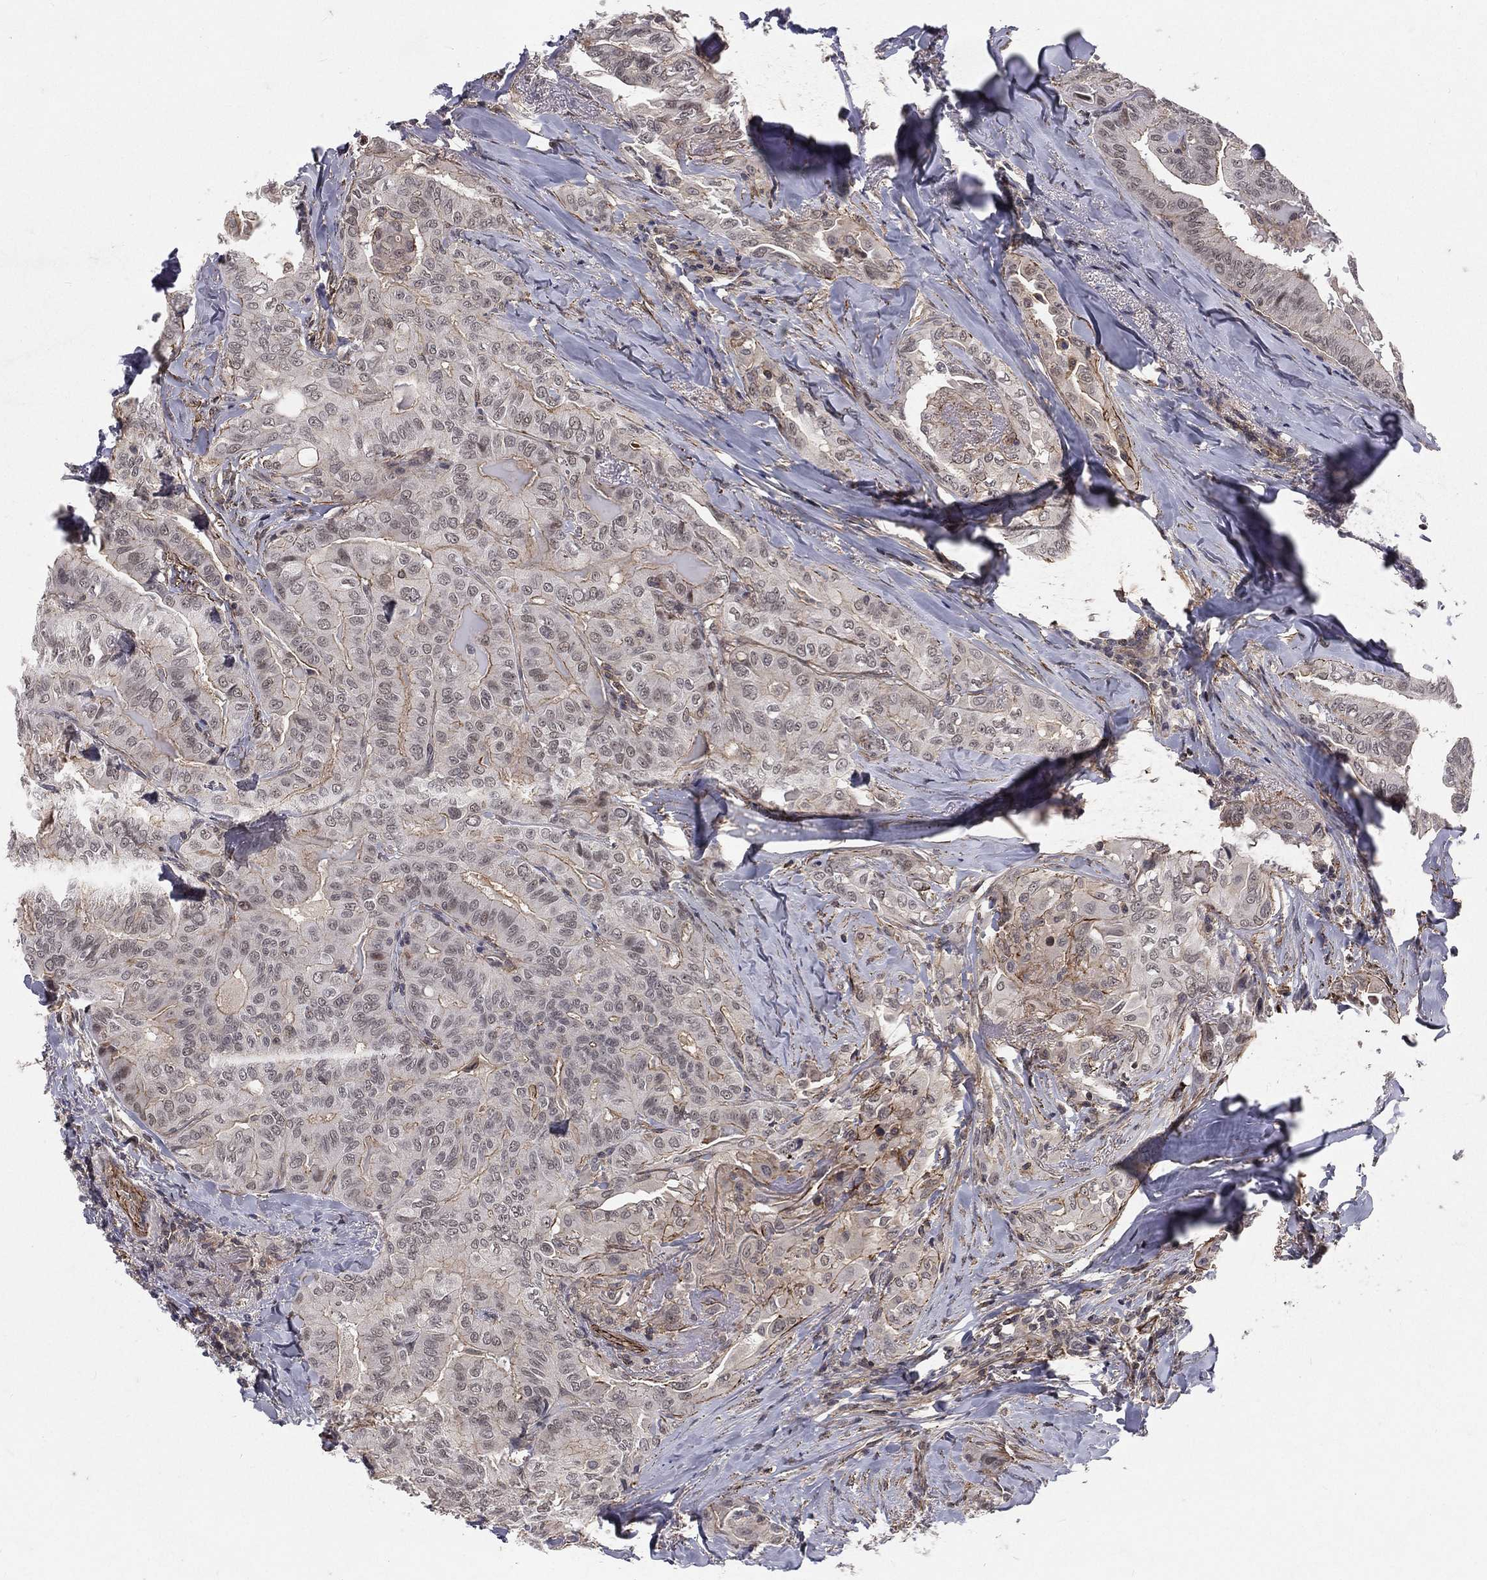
{"staining": {"intensity": "moderate", "quantity": "<25%", "location": "cytoplasmic/membranous"}, "tissue": "thyroid cancer", "cell_type": "Tumor cells", "image_type": "cancer", "snomed": [{"axis": "morphology", "description": "Papillary adenocarcinoma, NOS"}, {"axis": "topography", "description": "Thyroid gland"}], "caption": "Immunohistochemical staining of human thyroid cancer (papillary adenocarcinoma) displays low levels of moderate cytoplasmic/membranous protein expression in about <25% of tumor cells. (DAB (3,3'-diaminobenzidine) IHC, brown staining for protein, blue staining for nuclei).", "gene": "MORC2", "patient": {"sex": "female", "age": 68}}